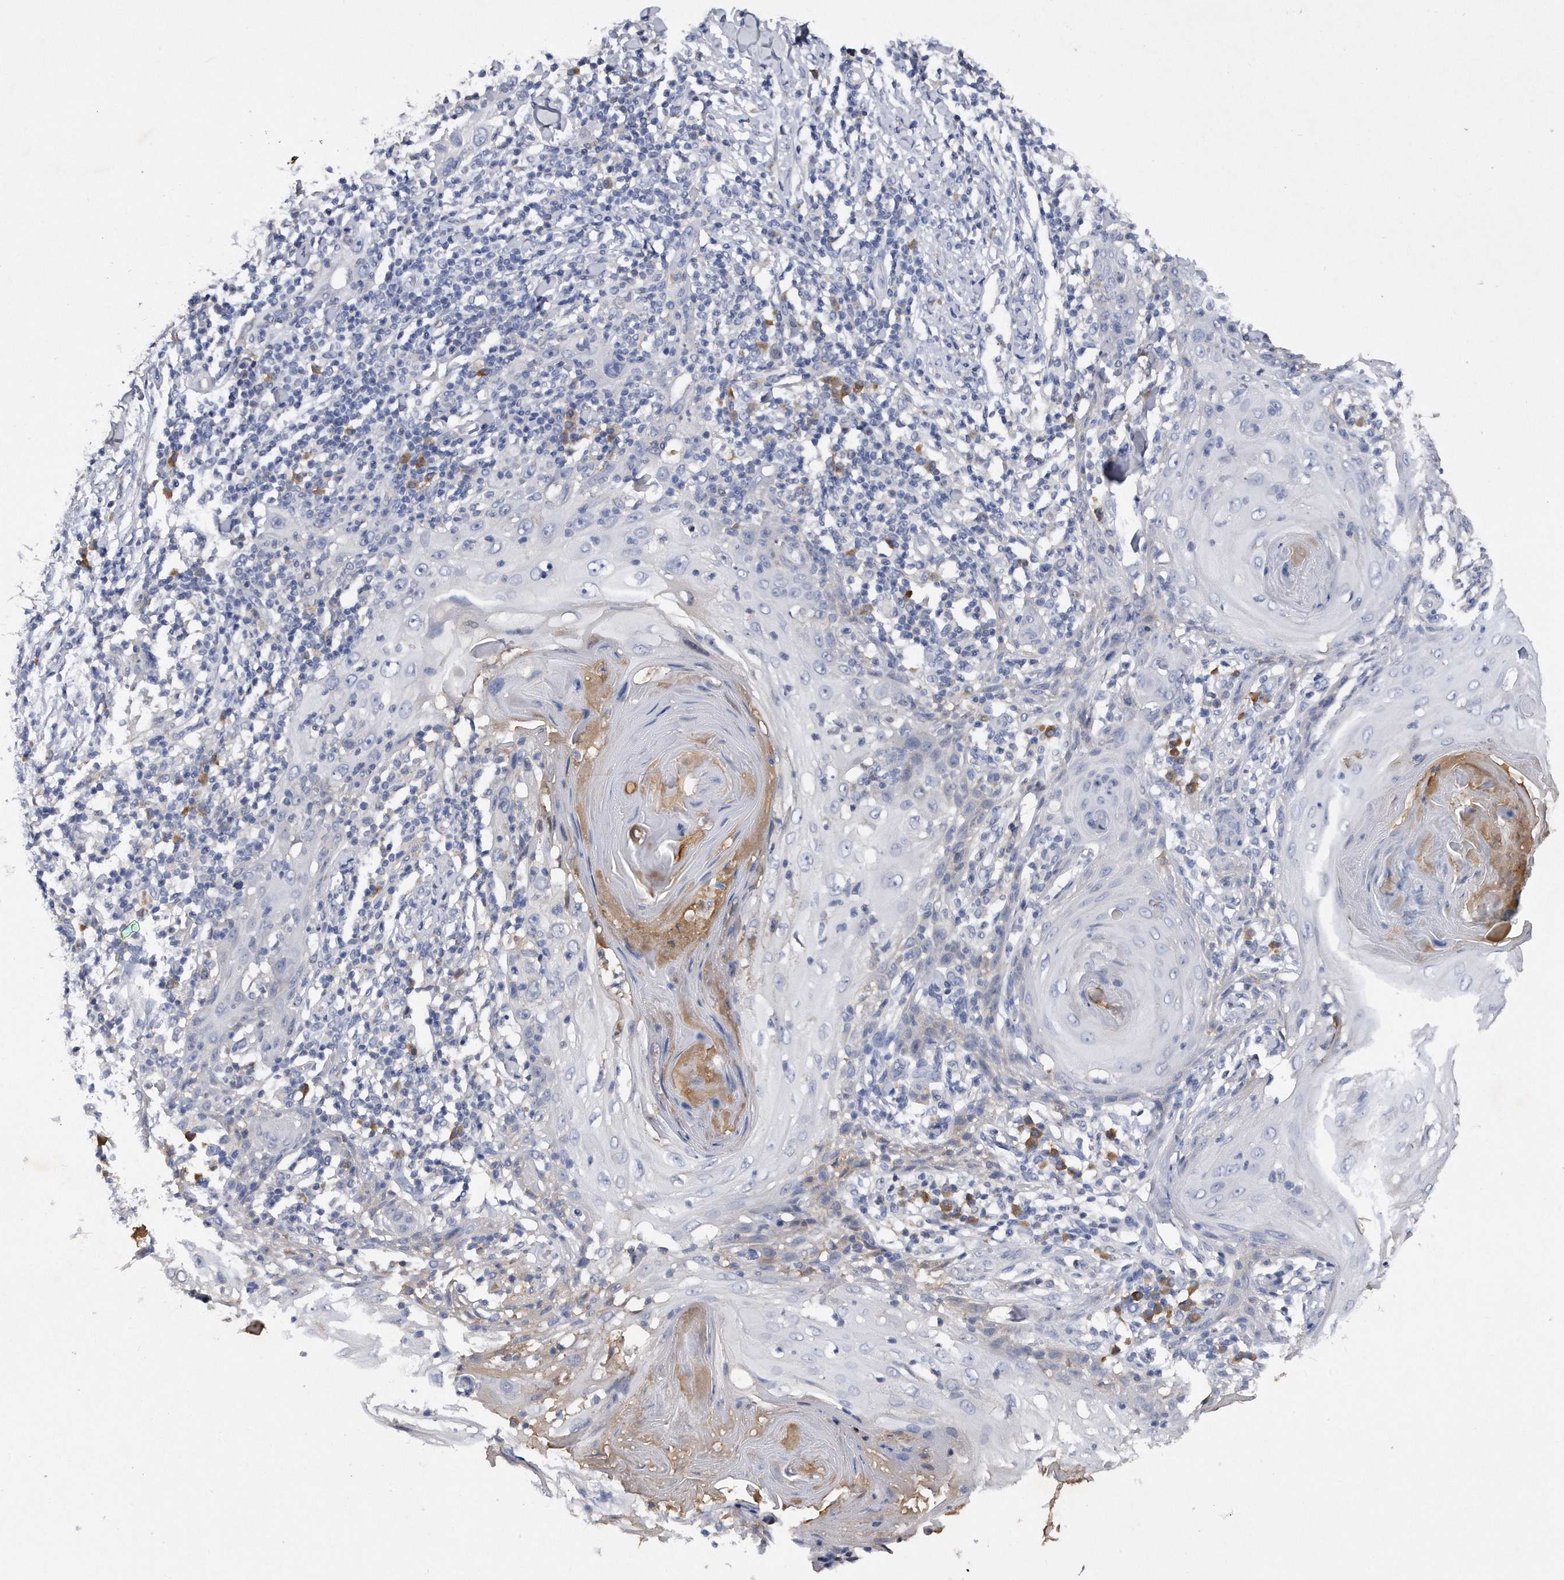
{"staining": {"intensity": "negative", "quantity": "none", "location": "none"}, "tissue": "skin cancer", "cell_type": "Tumor cells", "image_type": "cancer", "snomed": [{"axis": "morphology", "description": "Squamous cell carcinoma, NOS"}, {"axis": "topography", "description": "Skin"}], "caption": "Human skin squamous cell carcinoma stained for a protein using IHC displays no positivity in tumor cells.", "gene": "ASNS", "patient": {"sex": "female", "age": 88}}